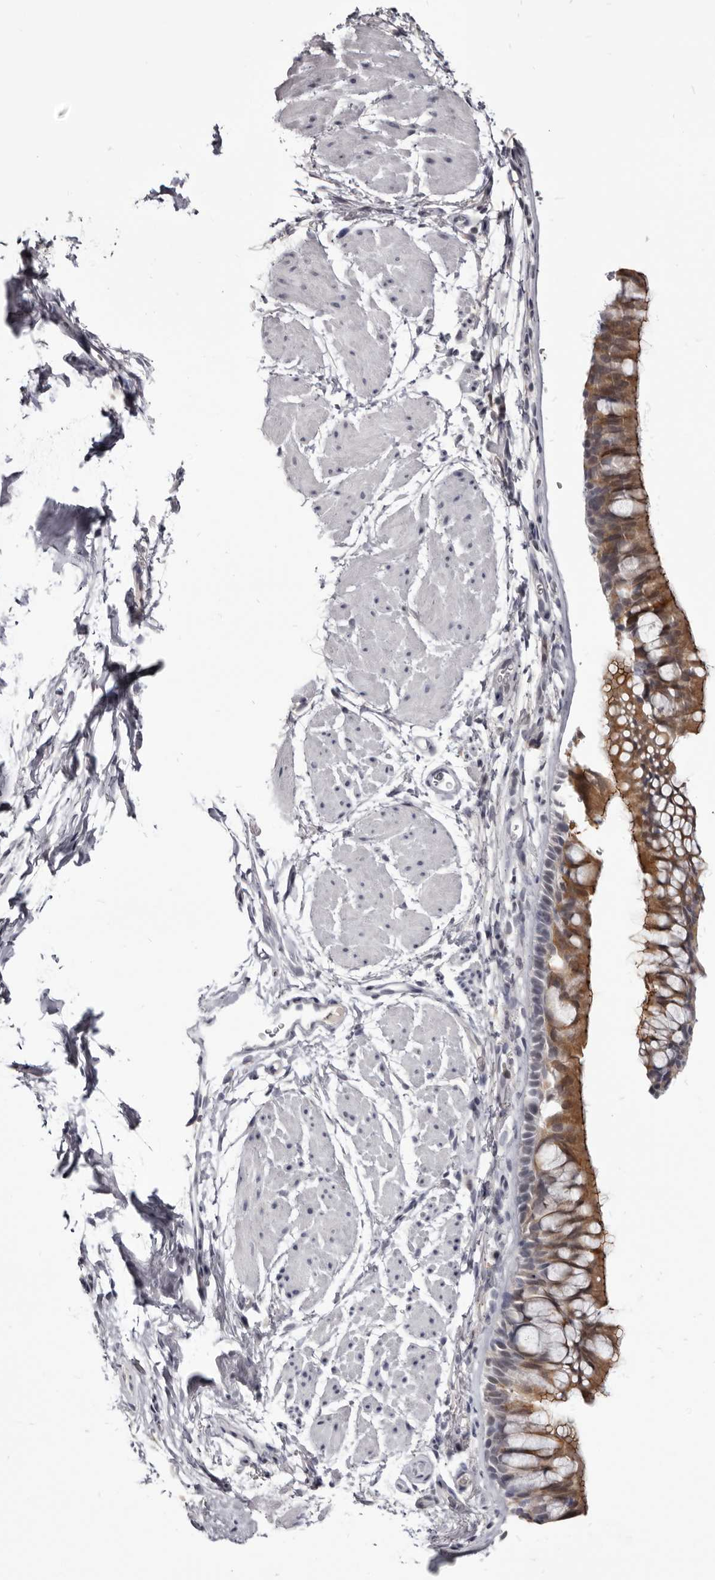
{"staining": {"intensity": "moderate", "quantity": ">75%", "location": "cytoplasmic/membranous"}, "tissue": "bronchus", "cell_type": "Respiratory epithelial cells", "image_type": "normal", "snomed": [{"axis": "morphology", "description": "Normal tissue, NOS"}, {"axis": "topography", "description": "Cartilage tissue"}, {"axis": "topography", "description": "Bronchus"}], "caption": "A brown stain highlights moderate cytoplasmic/membranous expression of a protein in respiratory epithelial cells of normal human bronchus. The staining was performed using DAB (3,3'-diaminobenzidine) to visualize the protein expression in brown, while the nuclei were stained in blue with hematoxylin (Magnification: 20x).", "gene": "CGN", "patient": {"sex": "female", "age": 53}}